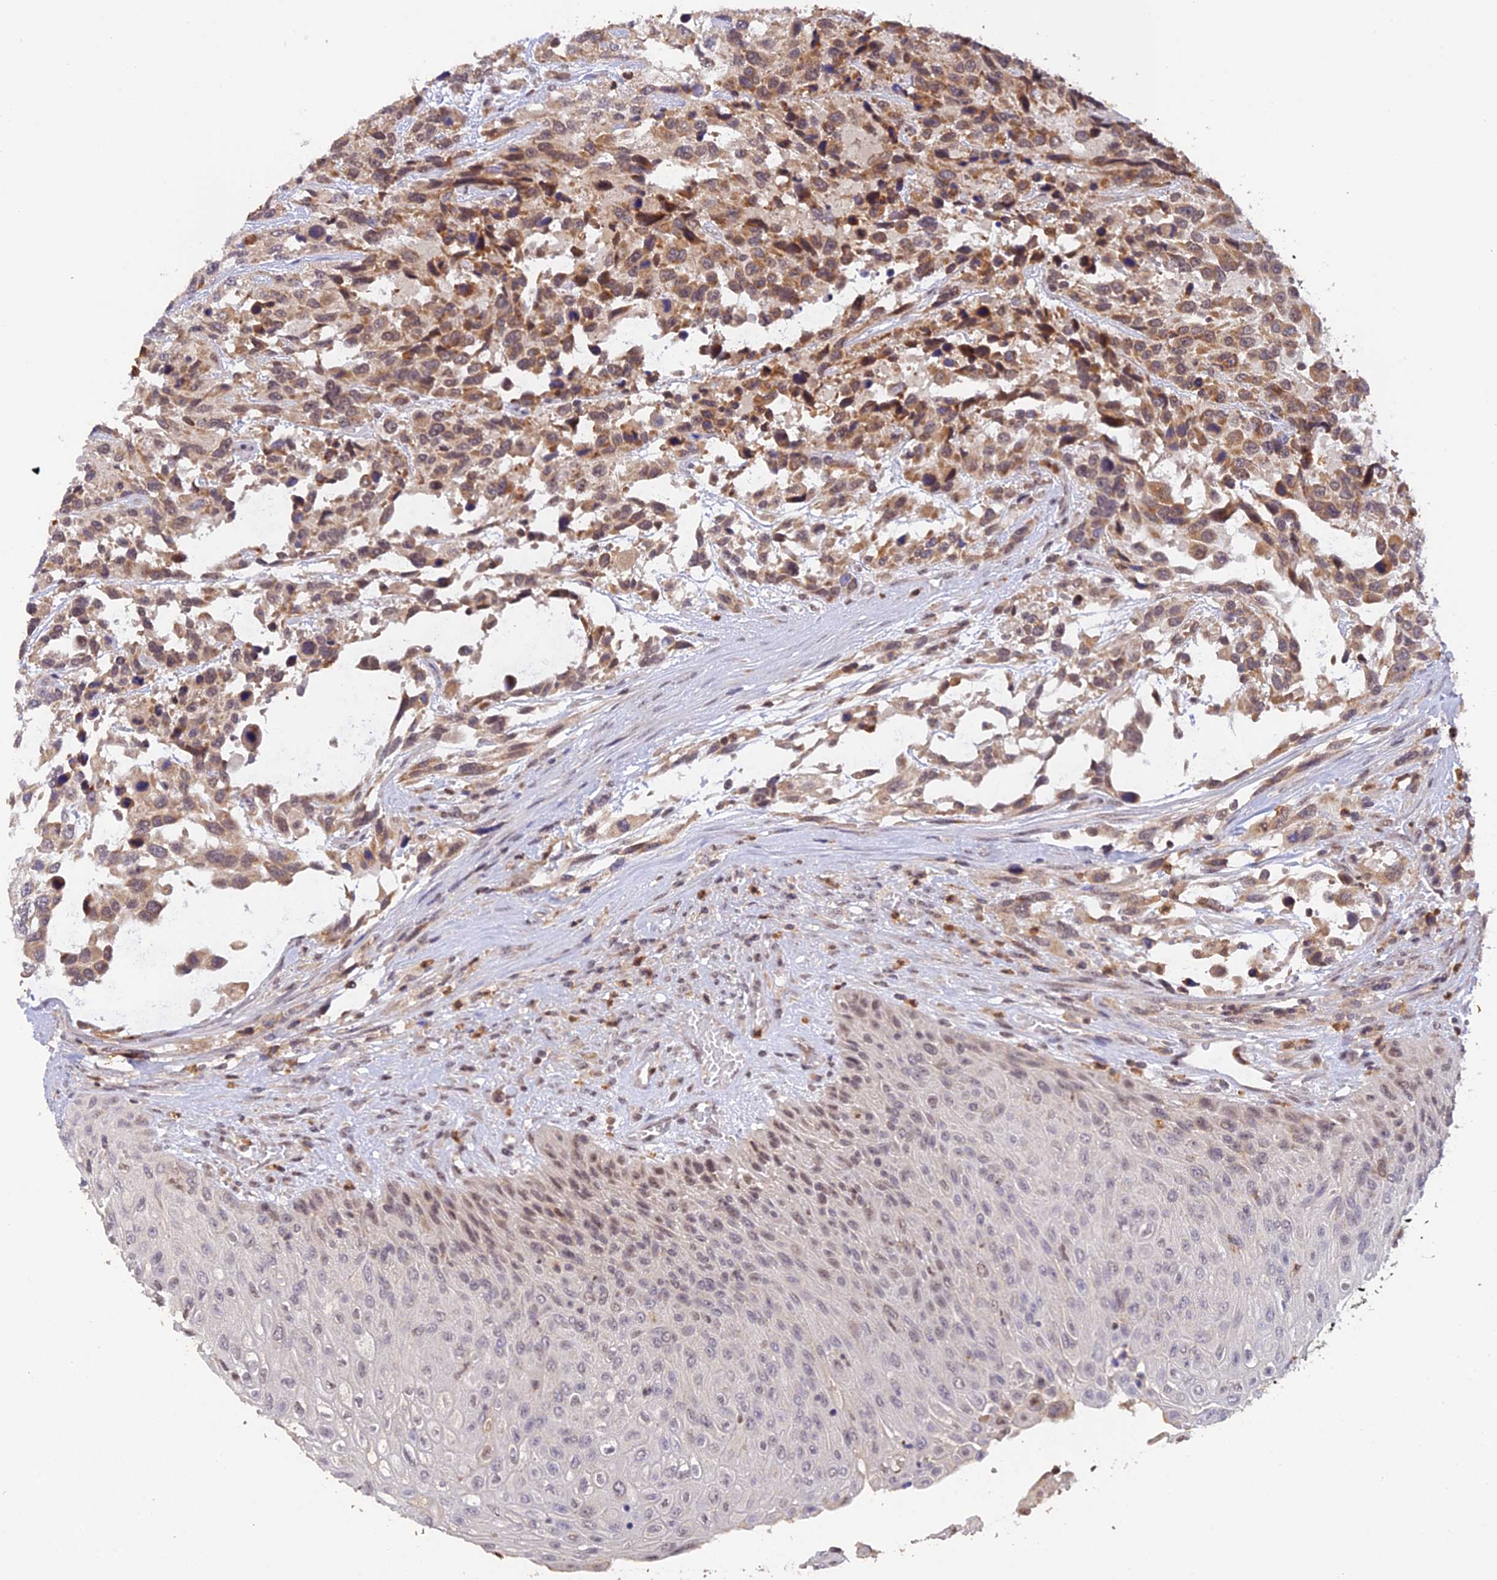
{"staining": {"intensity": "moderate", "quantity": "25%-75%", "location": "cytoplasmic/membranous,nuclear"}, "tissue": "urothelial cancer", "cell_type": "Tumor cells", "image_type": "cancer", "snomed": [{"axis": "morphology", "description": "Urothelial carcinoma, High grade"}, {"axis": "topography", "description": "Urinary bladder"}], "caption": "A brown stain labels moderate cytoplasmic/membranous and nuclear positivity of a protein in human urothelial carcinoma (high-grade) tumor cells. The staining was performed using DAB (3,3'-diaminobenzidine) to visualize the protein expression in brown, while the nuclei were stained in blue with hematoxylin (Magnification: 20x).", "gene": "PEX16", "patient": {"sex": "female", "age": 70}}